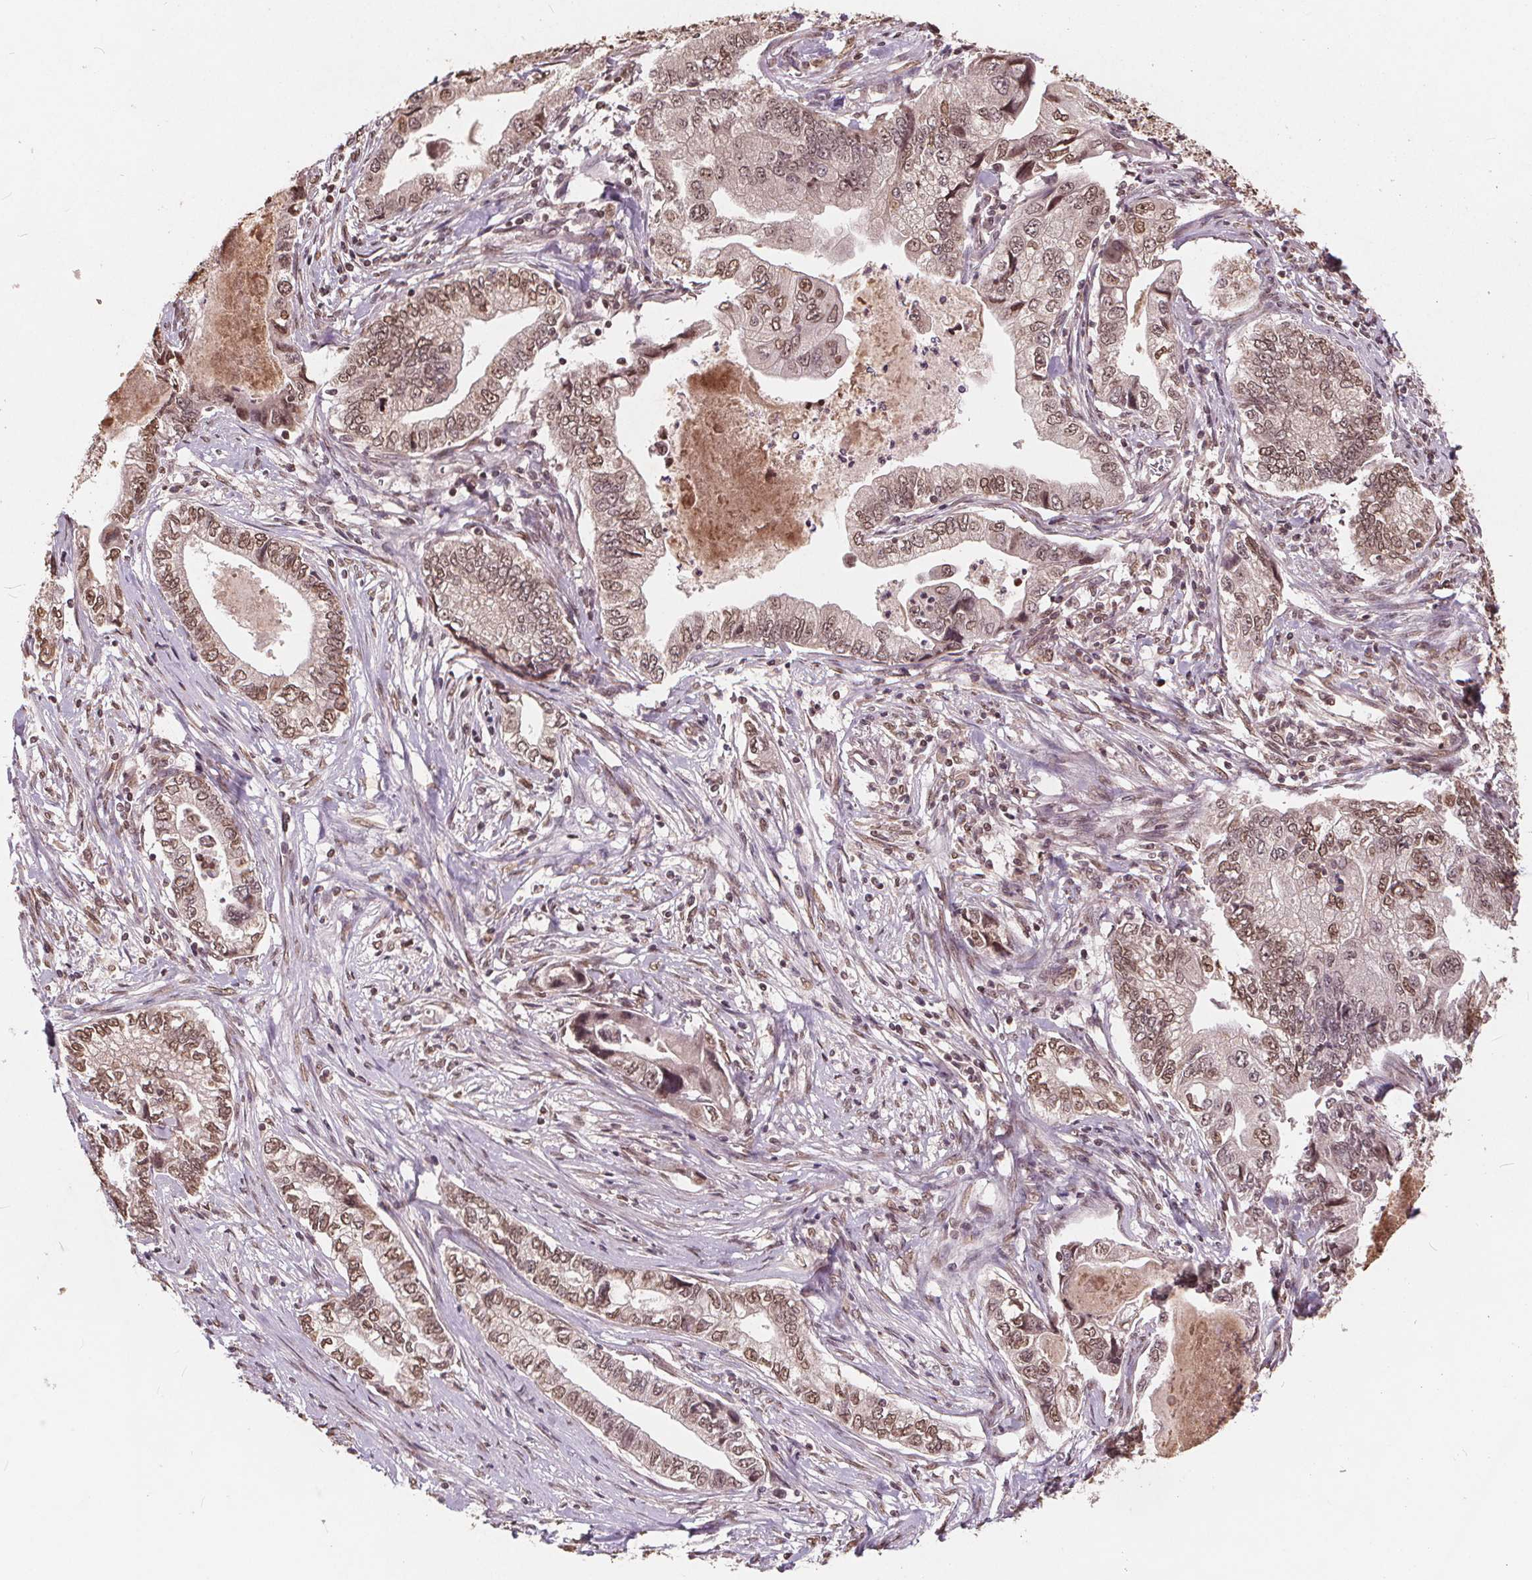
{"staining": {"intensity": "moderate", "quantity": ">75%", "location": "nuclear"}, "tissue": "stomach cancer", "cell_type": "Tumor cells", "image_type": "cancer", "snomed": [{"axis": "morphology", "description": "Adenocarcinoma, NOS"}, {"axis": "topography", "description": "Pancreas"}, {"axis": "topography", "description": "Stomach, upper"}], "caption": "Protein staining by IHC exhibits moderate nuclear expression in about >75% of tumor cells in stomach cancer (adenocarcinoma).", "gene": "HIF1AN", "patient": {"sex": "male", "age": 77}}